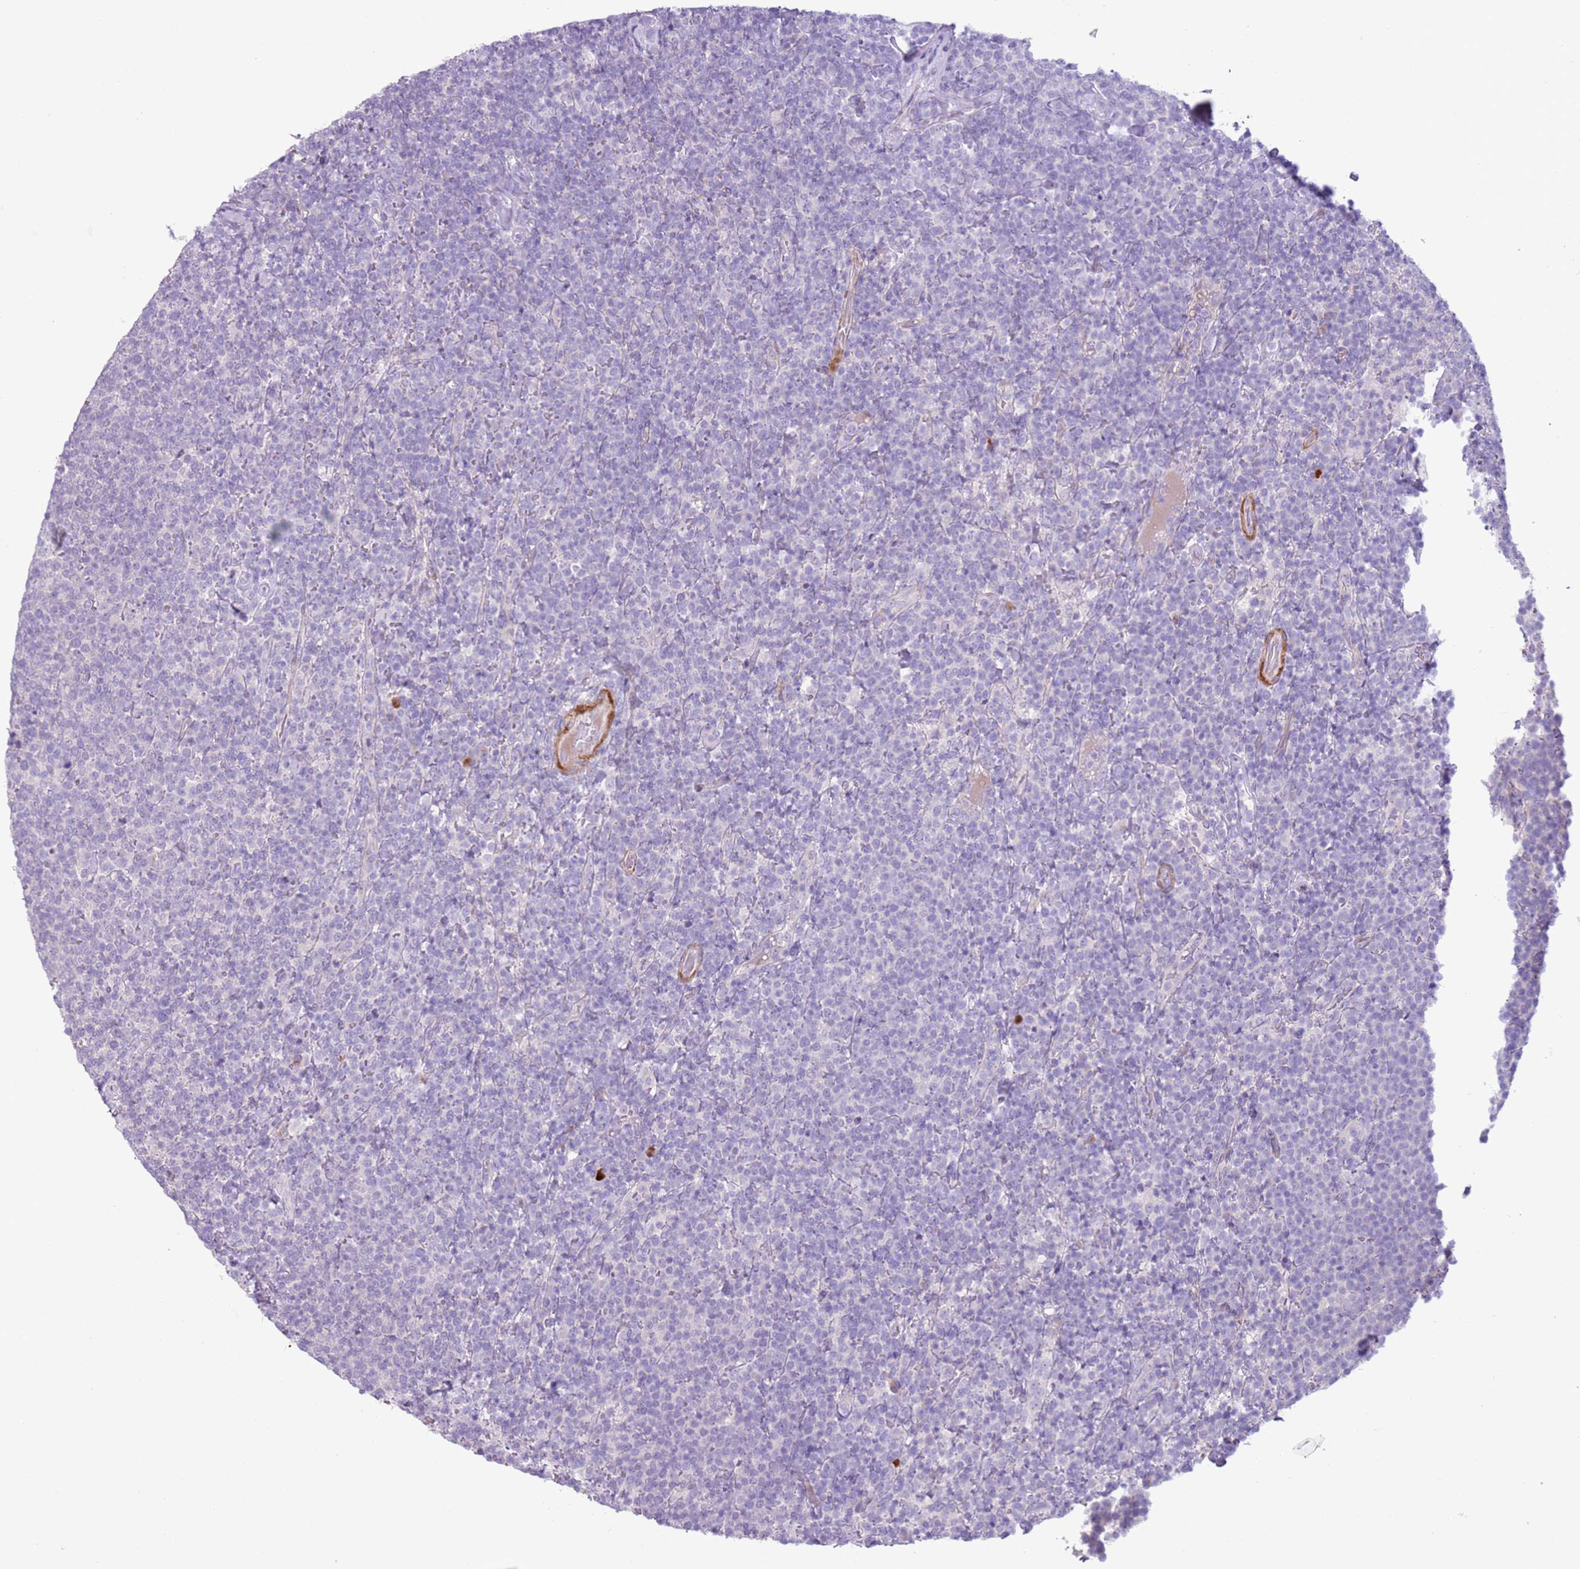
{"staining": {"intensity": "negative", "quantity": "none", "location": "none"}, "tissue": "lymphoma", "cell_type": "Tumor cells", "image_type": "cancer", "snomed": [{"axis": "morphology", "description": "Malignant lymphoma, non-Hodgkin's type, High grade"}, {"axis": "topography", "description": "Lymph node"}], "caption": "Micrograph shows no protein expression in tumor cells of malignant lymphoma, non-Hodgkin's type (high-grade) tissue.", "gene": "ZNF239", "patient": {"sex": "male", "age": 61}}